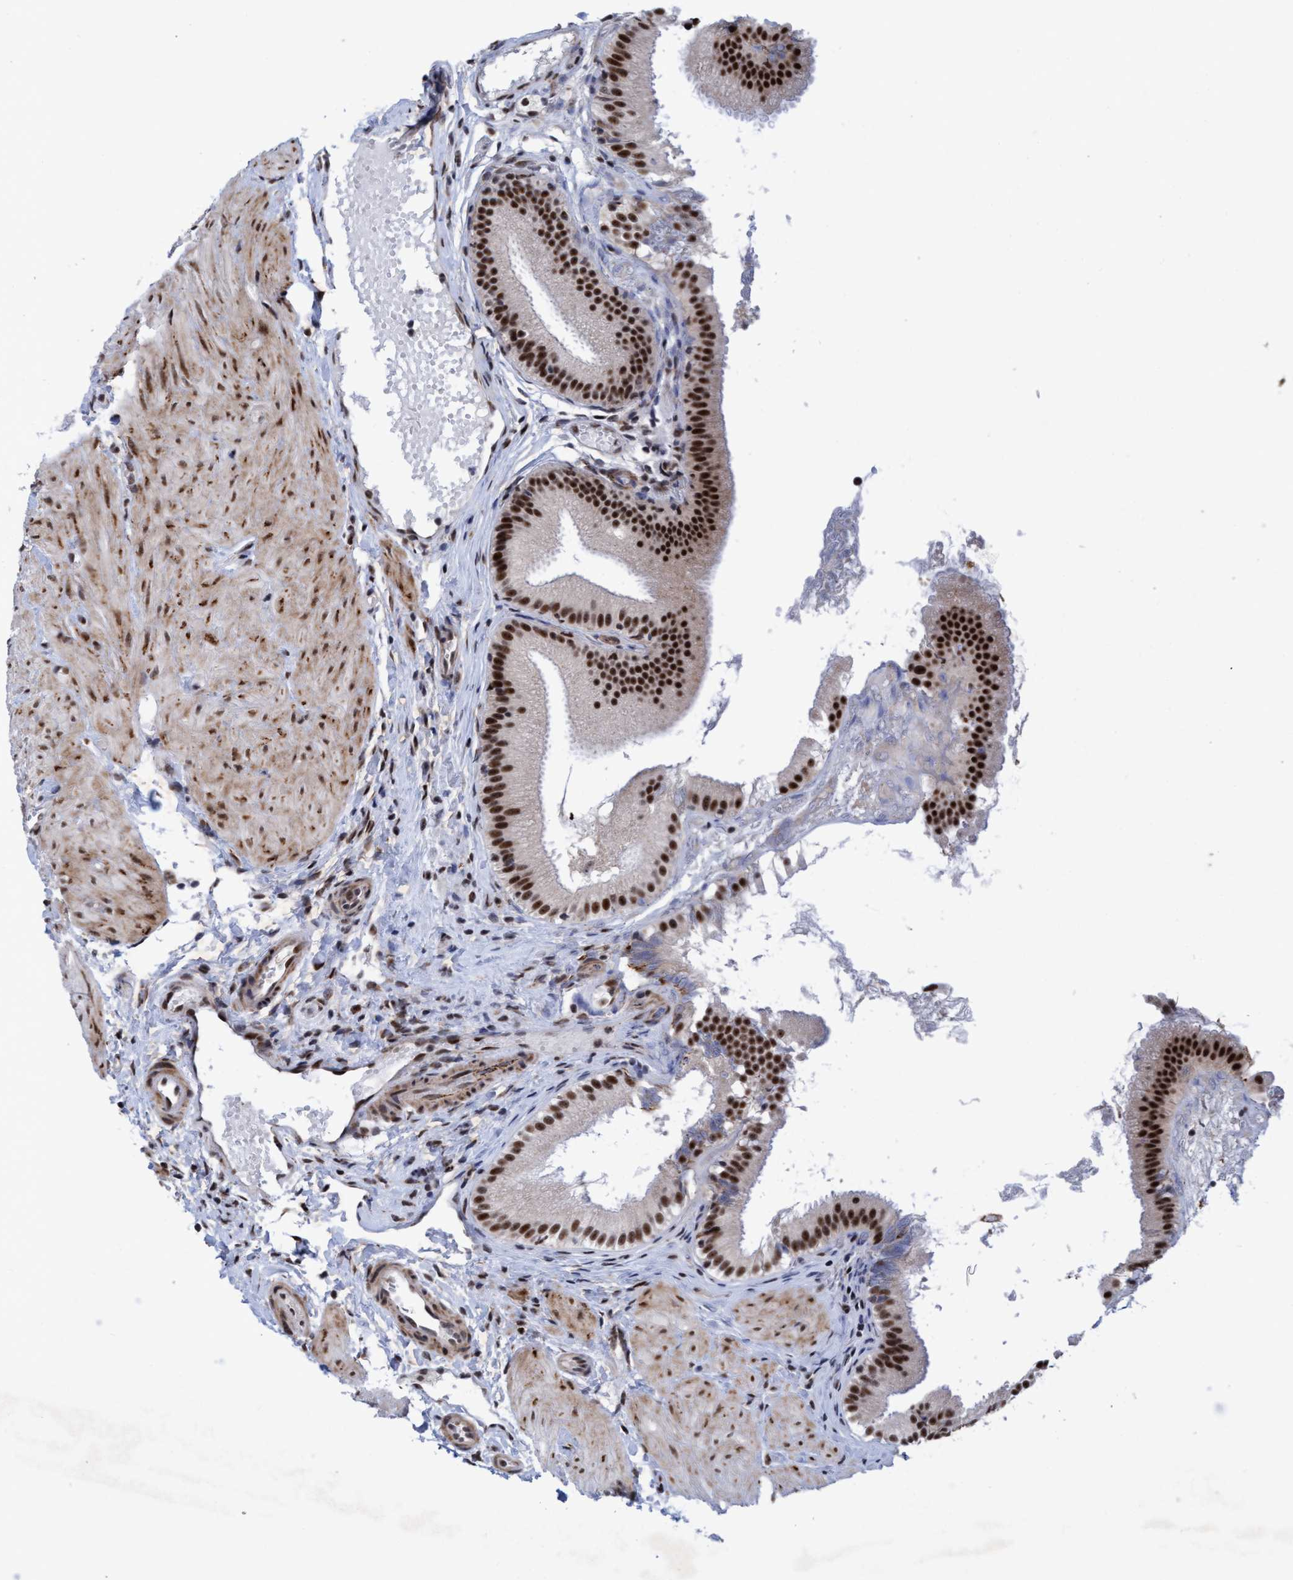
{"staining": {"intensity": "strong", "quantity": ">75%", "location": "nuclear"}, "tissue": "gallbladder", "cell_type": "Glandular cells", "image_type": "normal", "snomed": [{"axis": "morphology", "description": "Normal tissue, NOS"}, {"axis": "topography", "description": "Gallbladder"}], "caption": "A brown stain highlights strong nuclear positivity of a protein in glandular cells of normal human gallbladder.", "gene": "GLT6D1", "patient": {"sex": "female", "age": 26}}